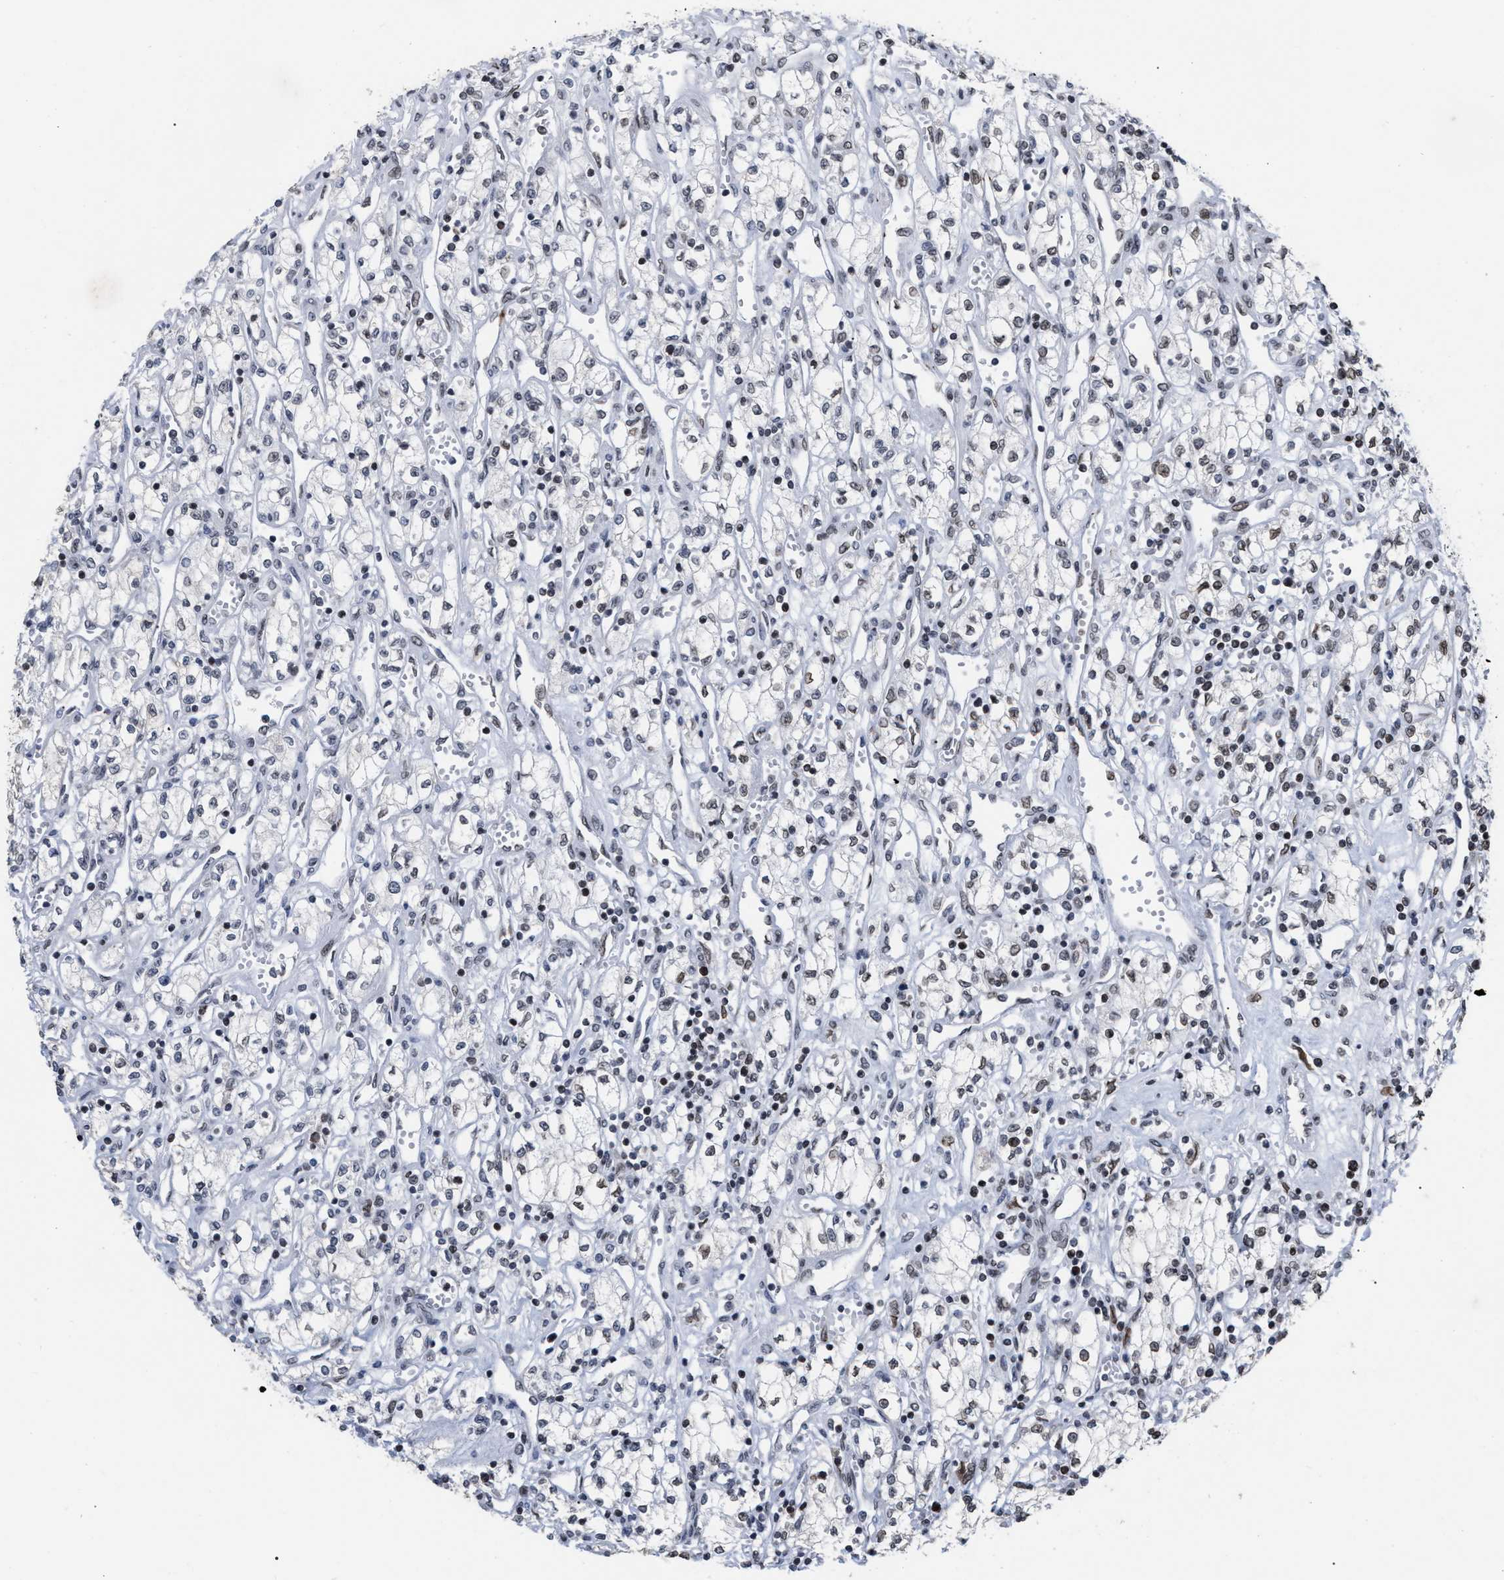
{"staining": {"intensity": "moderate", "quantity": "25%-75%", "location": "nuclear"}, "tissue": "renal cancer", "cell_type": "Tumor cells", "image_type": "cancer", "snomed": [{"axis": "morphology", "description": "Adenocarcinoma, NOS"}, {"axis": "topography", "description": "Kidney"}], "caption": "A histopathology image showing moderate nuclear staining in approximately 25%-75% of tumor cells in adenocarcinoma (renal), as visualized by brown immunohistochemical staining.", "gene": "TPR", "patient": {"sex": "male", "age": 59}}